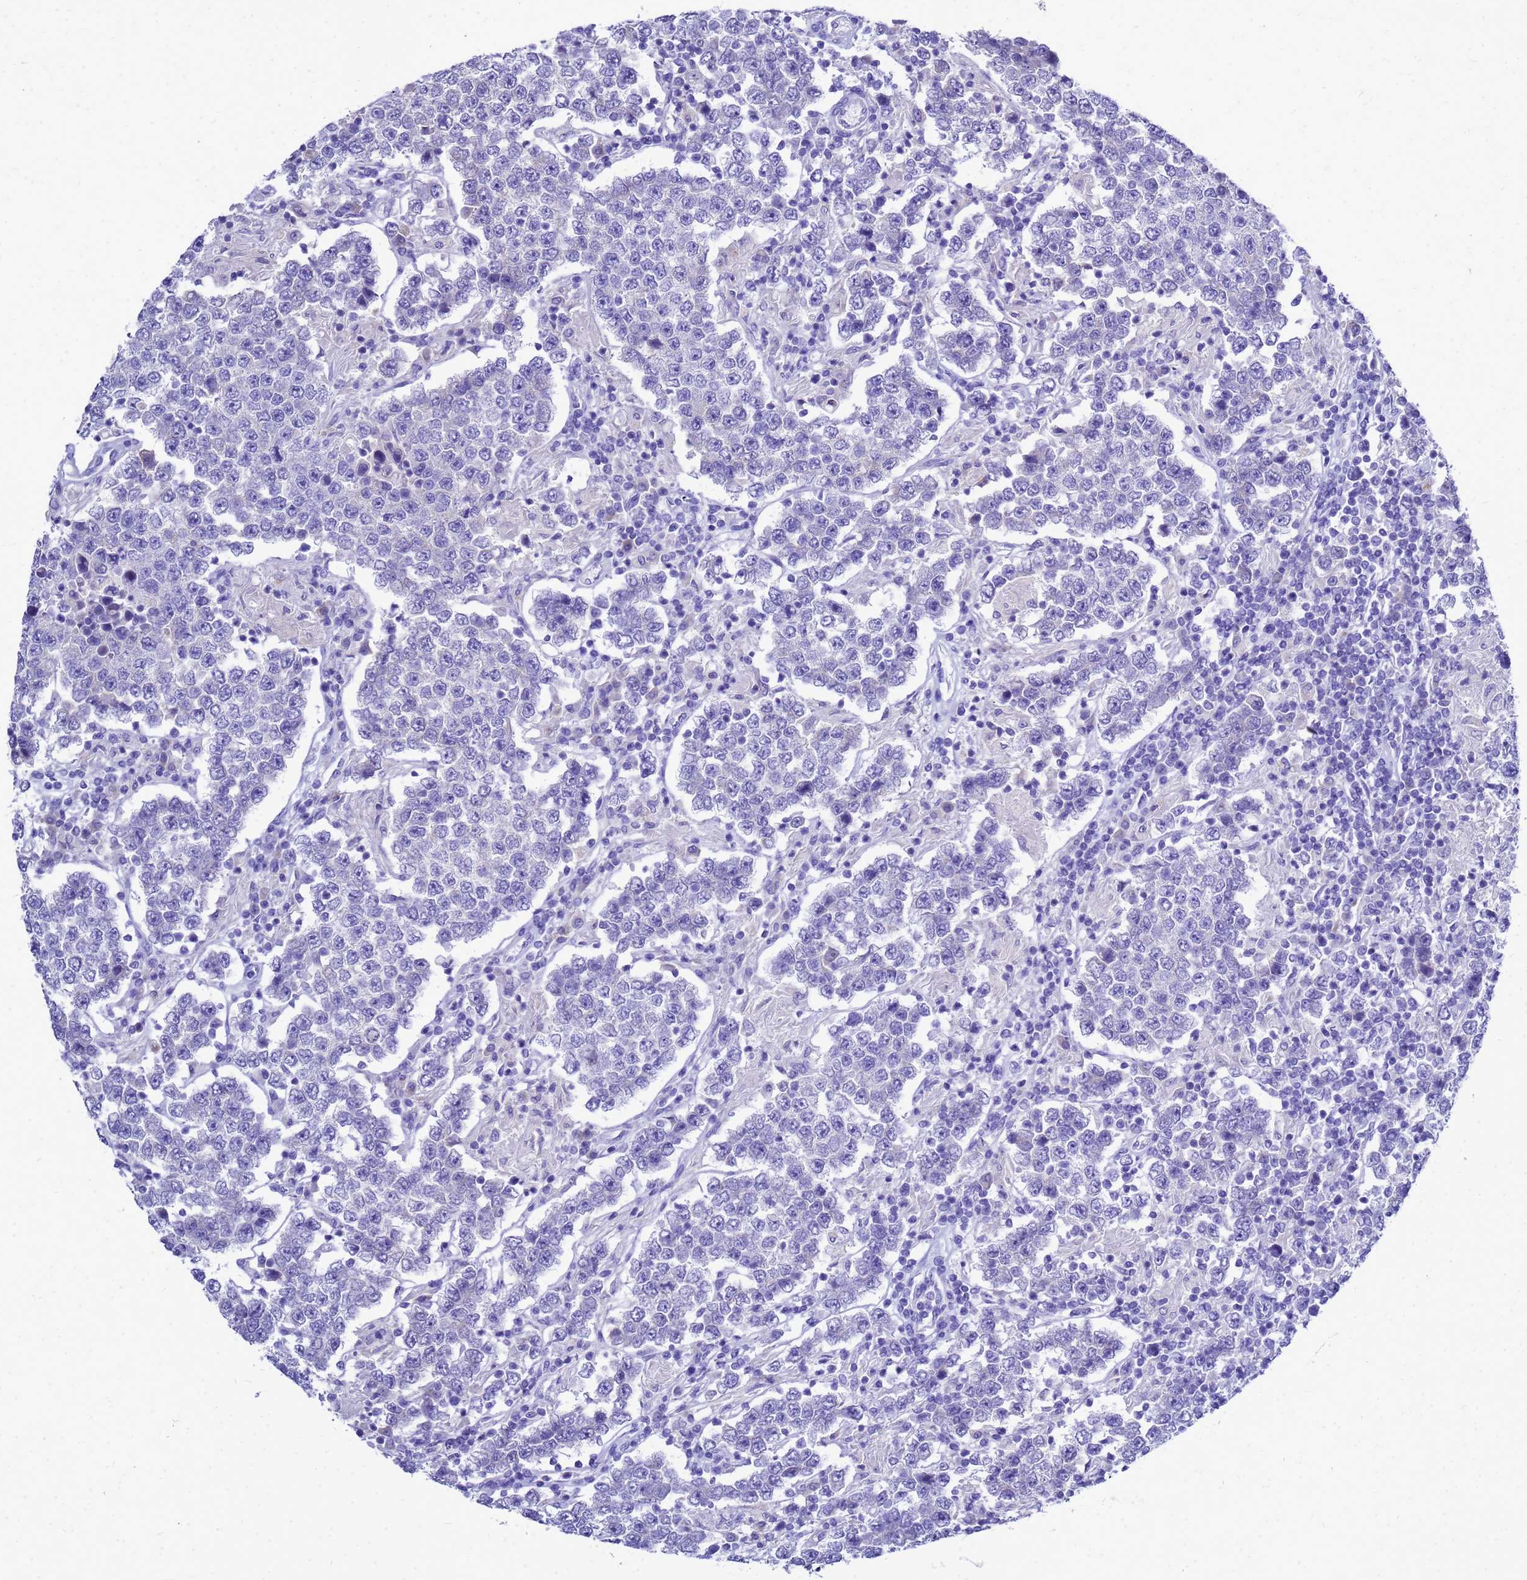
{"staining": {"intensity": "negative", "quantity": "none", "location": "none"}, "tissue": "testis cancer", "cell_type": "Tumor cells", "image_type": "cancer", "snomed": [{"axis": "morphology", "description": "Normal tissue, NOS"}, {"axis": "morphology", "description": "Urothelial carcinoma, High grade"}, {"axis": "morphology", "description": "Seminoma, NOS"}, {"axis": "morphology", "description": "Carcinoma, Embryonal, NOS"}, {"axis": "topography", "description": "Urinary bladder"}, {"axis": "topography", "description": "Testis"}], "caption": "Immunohistochemistry (IHC) photomicrograph of neoplastic tissue: testis high-grade urothelial carcinoma stained with DAB (3,3'-diaminobenzidine) exhibits no significant protein expression in tumor cells.", "gene": "OR52E2", "patient": {"sex": "male", "age": 41}}